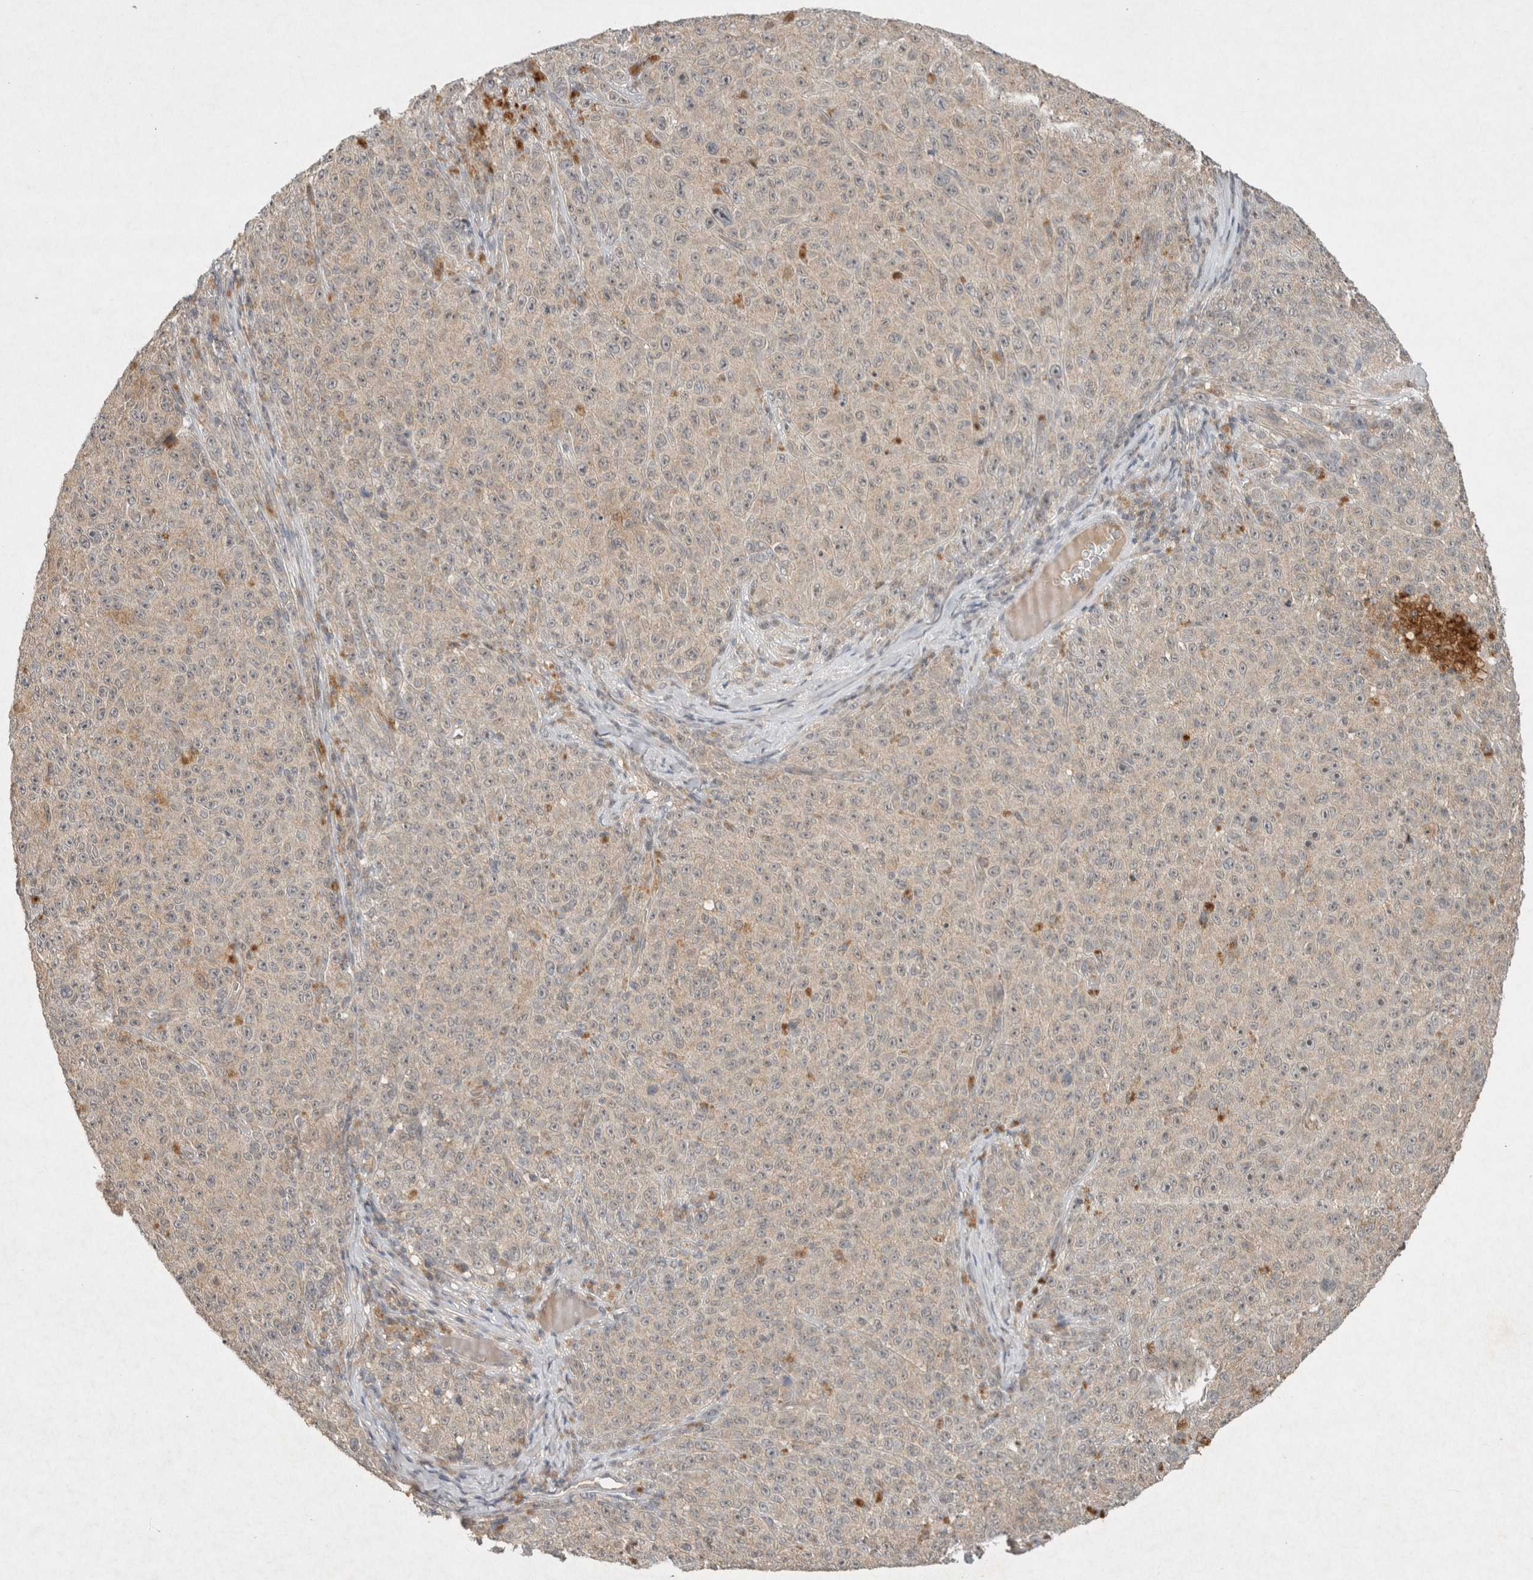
{"staining": {"intensity": "negative", "quantity": "none", "location": "none"}, "tissue": "melanoma", "cell_type": "Tumor cells", "image_type": "cancer", "snomed": [{"axis": "morphology", "description": "Malignant melanoma, NOS"}, {"axis": "topography", "description": "Skin"}], "caption": "This is an immunohistochemistry histopathology image of human malignant melanoma. There is no expression in tumor cells.", "gene": "LOXL2", "patient": {"sex": "female", "age": 82}}